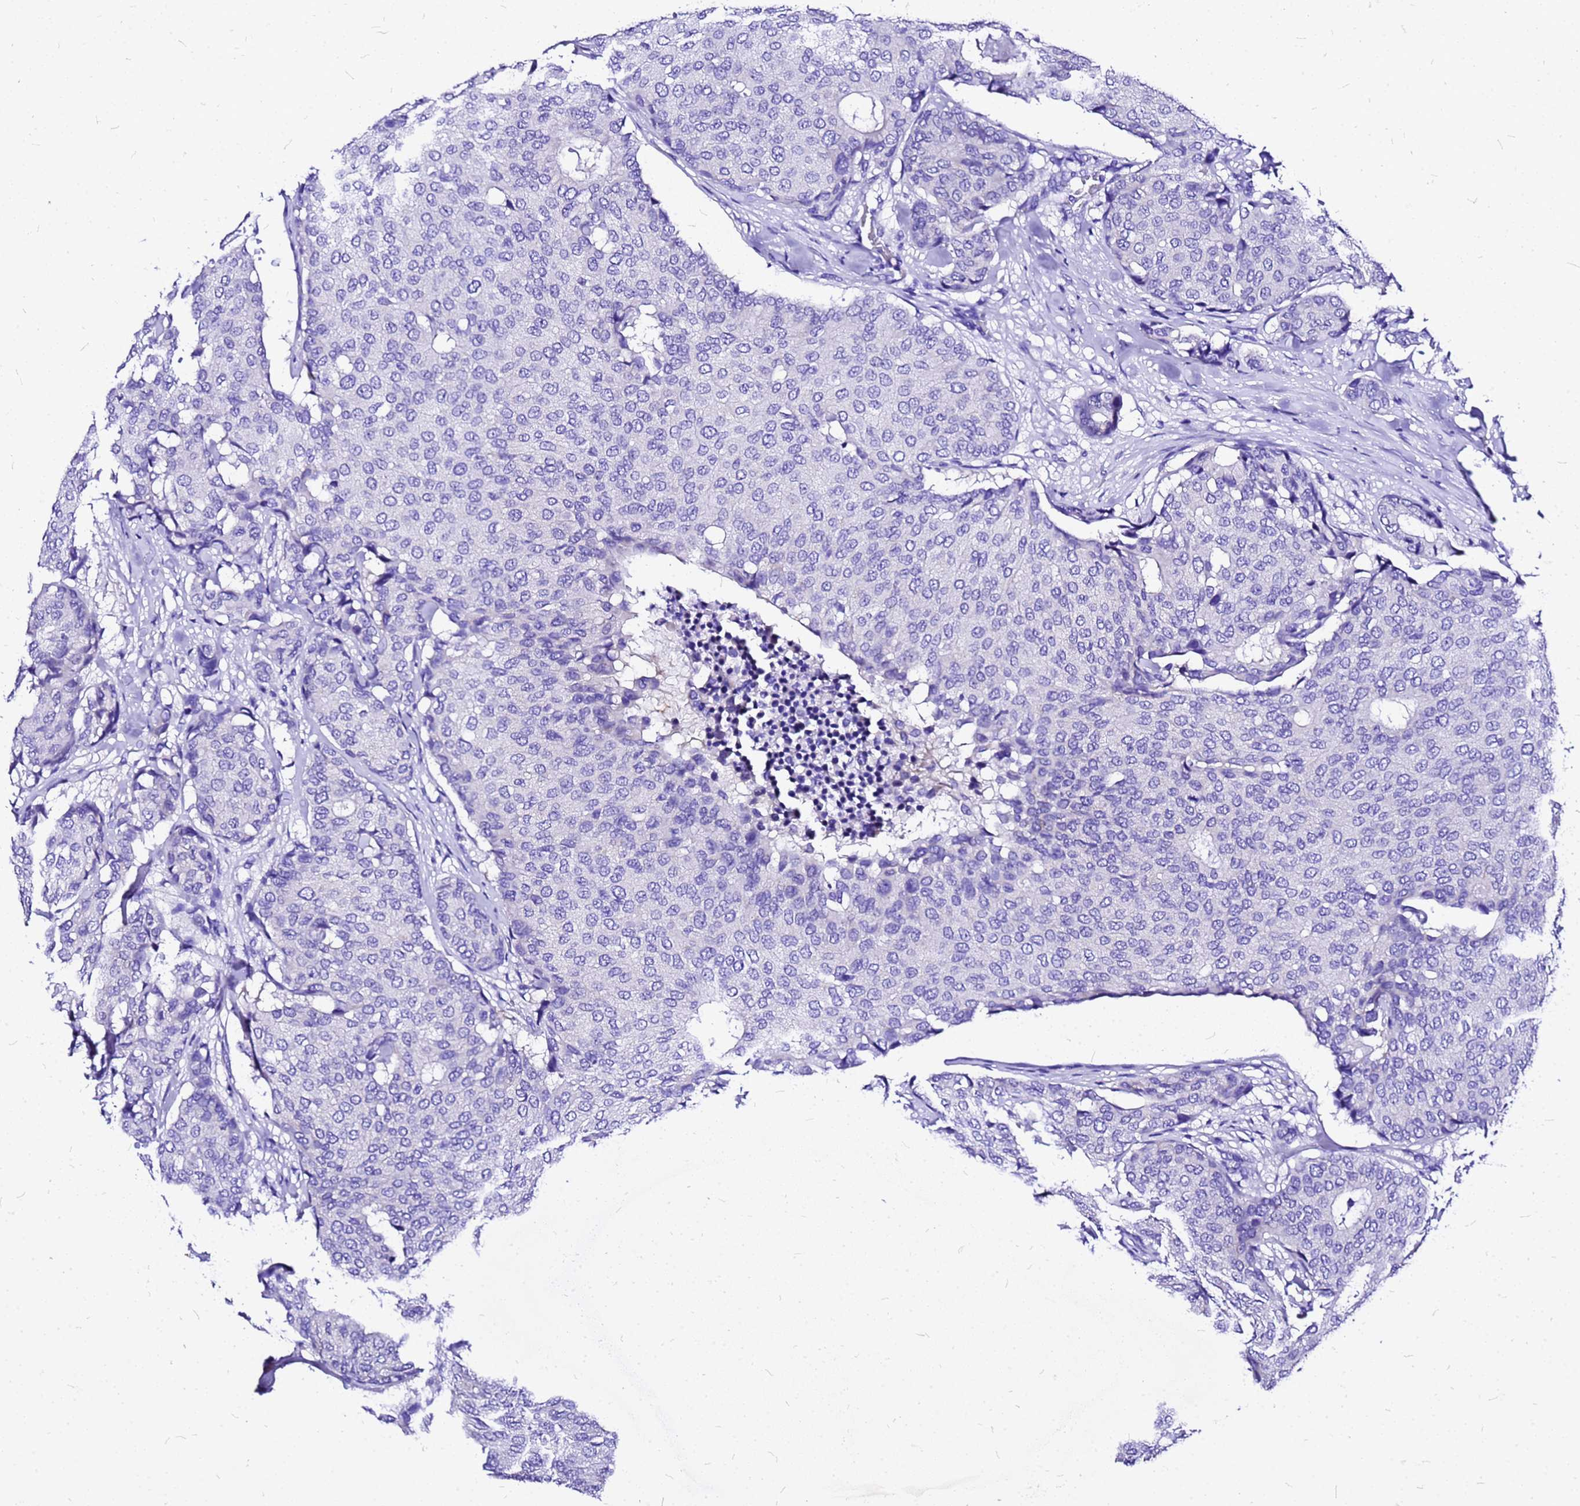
{"staining": {"intensity": "negative", "quantity": "none", "location": "none"}, "tissue": "breast cancer", "cell_type": "Tumor cells", "image_type": "cancer", "snomed": [{"axis": "morphology", "description": "Duct carcinoma"}, {"axis": "topography", "description": "Breast"}], "caption": "A high-resolution histopathology image shows immunohistochemistry staining of intraductal carcinoma (breast), which exhibits no significant positivity in tumor cells.", "gene": "HERC4", "patient": {"sex": "female", "age": 75}}